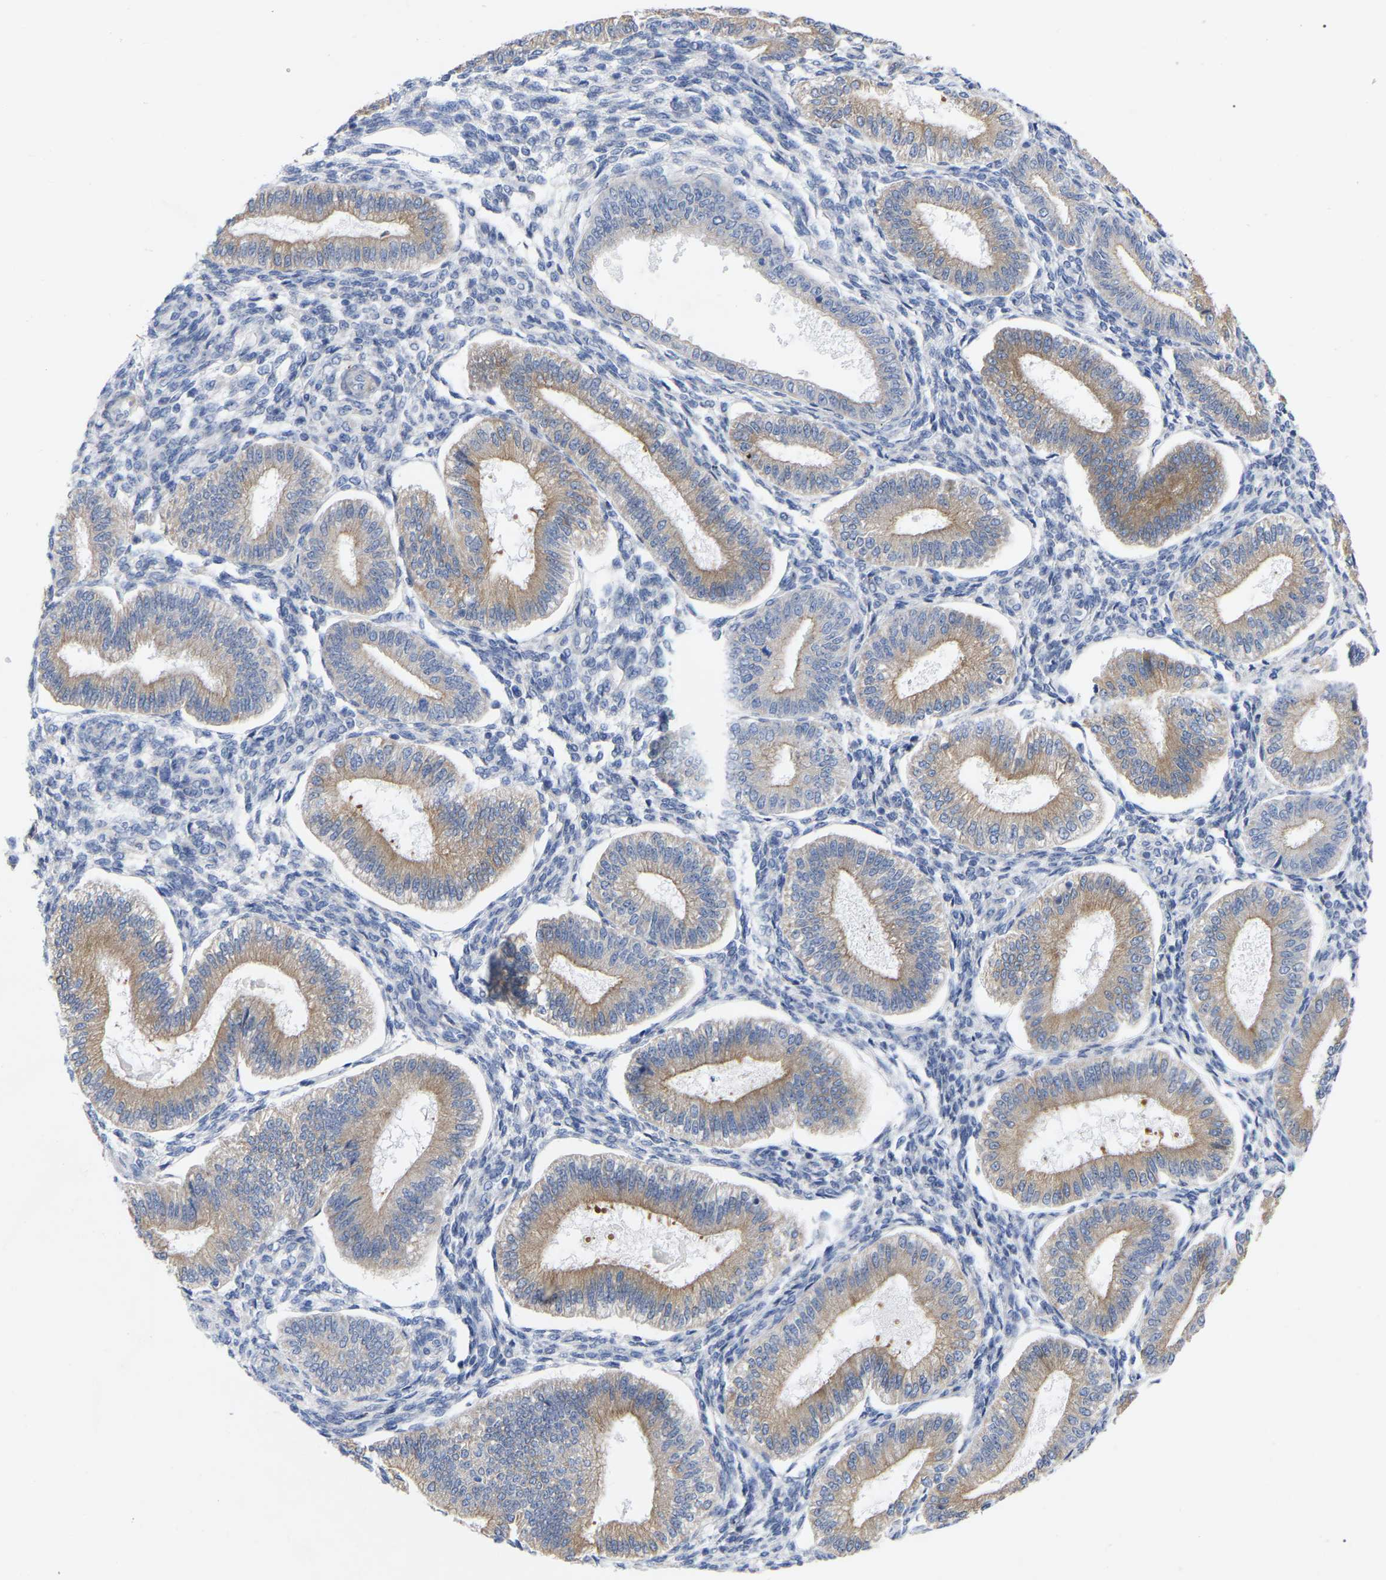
{"staining": {"intensity": "negative", "quantity": "none", "location": "none"}, "tissue": "endometrium", "cell_type": "Cells in endometrial stroma", "image_type": "normal", "snomed": [{"axis": "morphology", "description": "Normal tissue, NOS"}, {"axis": "topography", "description": "Endometrium"}], "caption": "Endometrium was stained to show a protein in brown. There is no significant expression in cells in endometrial stroma. (Stains: DAB (3,3'-diaminobenzidine) immunohistochemistry with hematoxylin counter stain, Microscopy: brightfield microscopy at high magnification).", "gene": "STRIP2", "patient": {"sex": "female", "age": 39}}